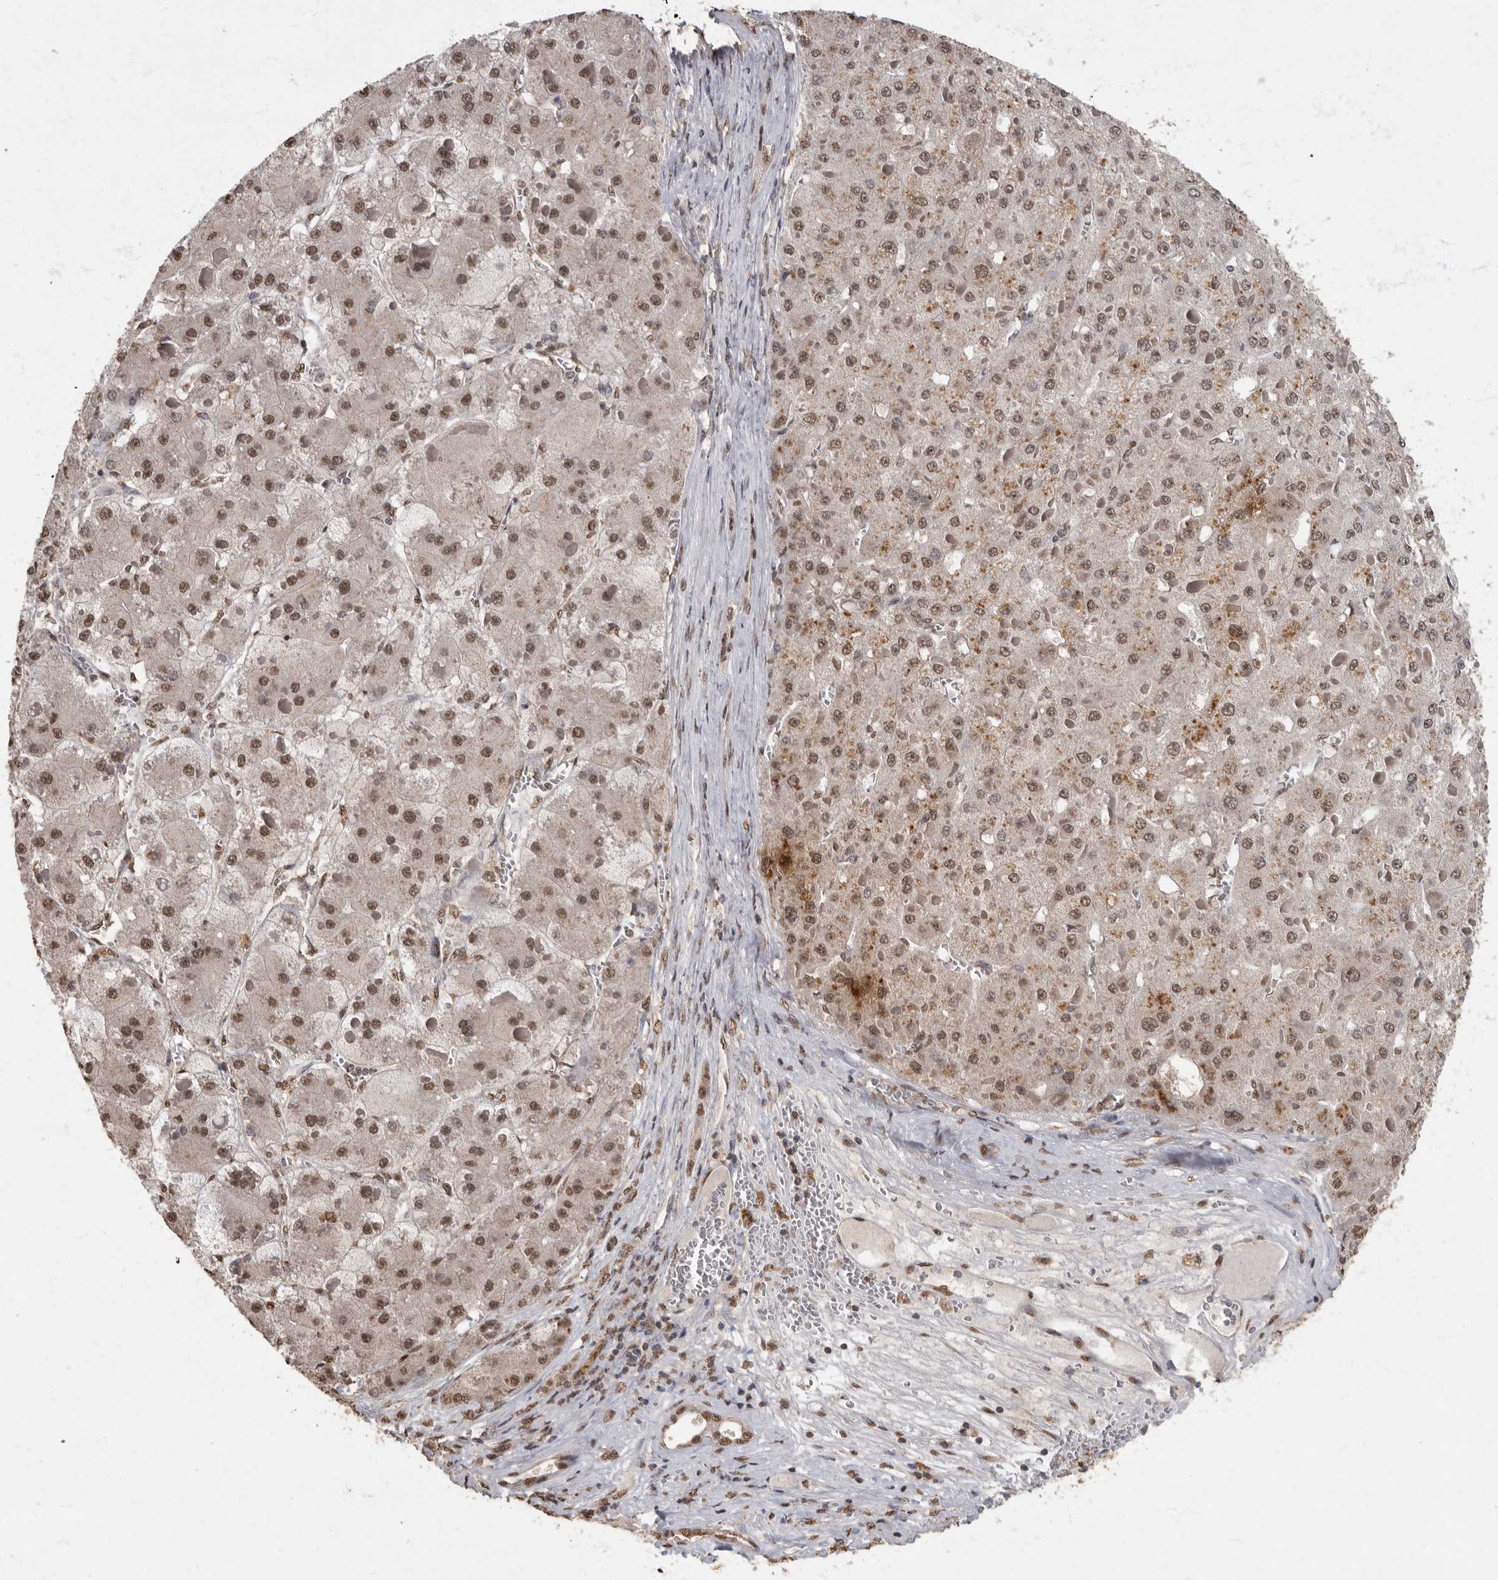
{"staining": {"intensity": "moderate", "quantity": ">75%", "location": "nuclear"}, "tissue": "liver cancer", "cell_type": "Tumor cells", "image_type": "cancer", "snomed": [{"axis": "morphology", "description": "Carcinoma, Hepatocellular, NOS"}, {"axis": "topography", "description": "Liver"}], "caption": "Immunohistochemical staining of liver cancer (hepatocellular carcinoma) shows moderate nuclear protein positivity in about >75% of tumor cells. The staining was performed using DAB, with brown indicating positive protein expression. Nuclei are stained blue with hematoxylin.", "gene": "NBL1", "patient": {"sex": "female", "age": 73}}